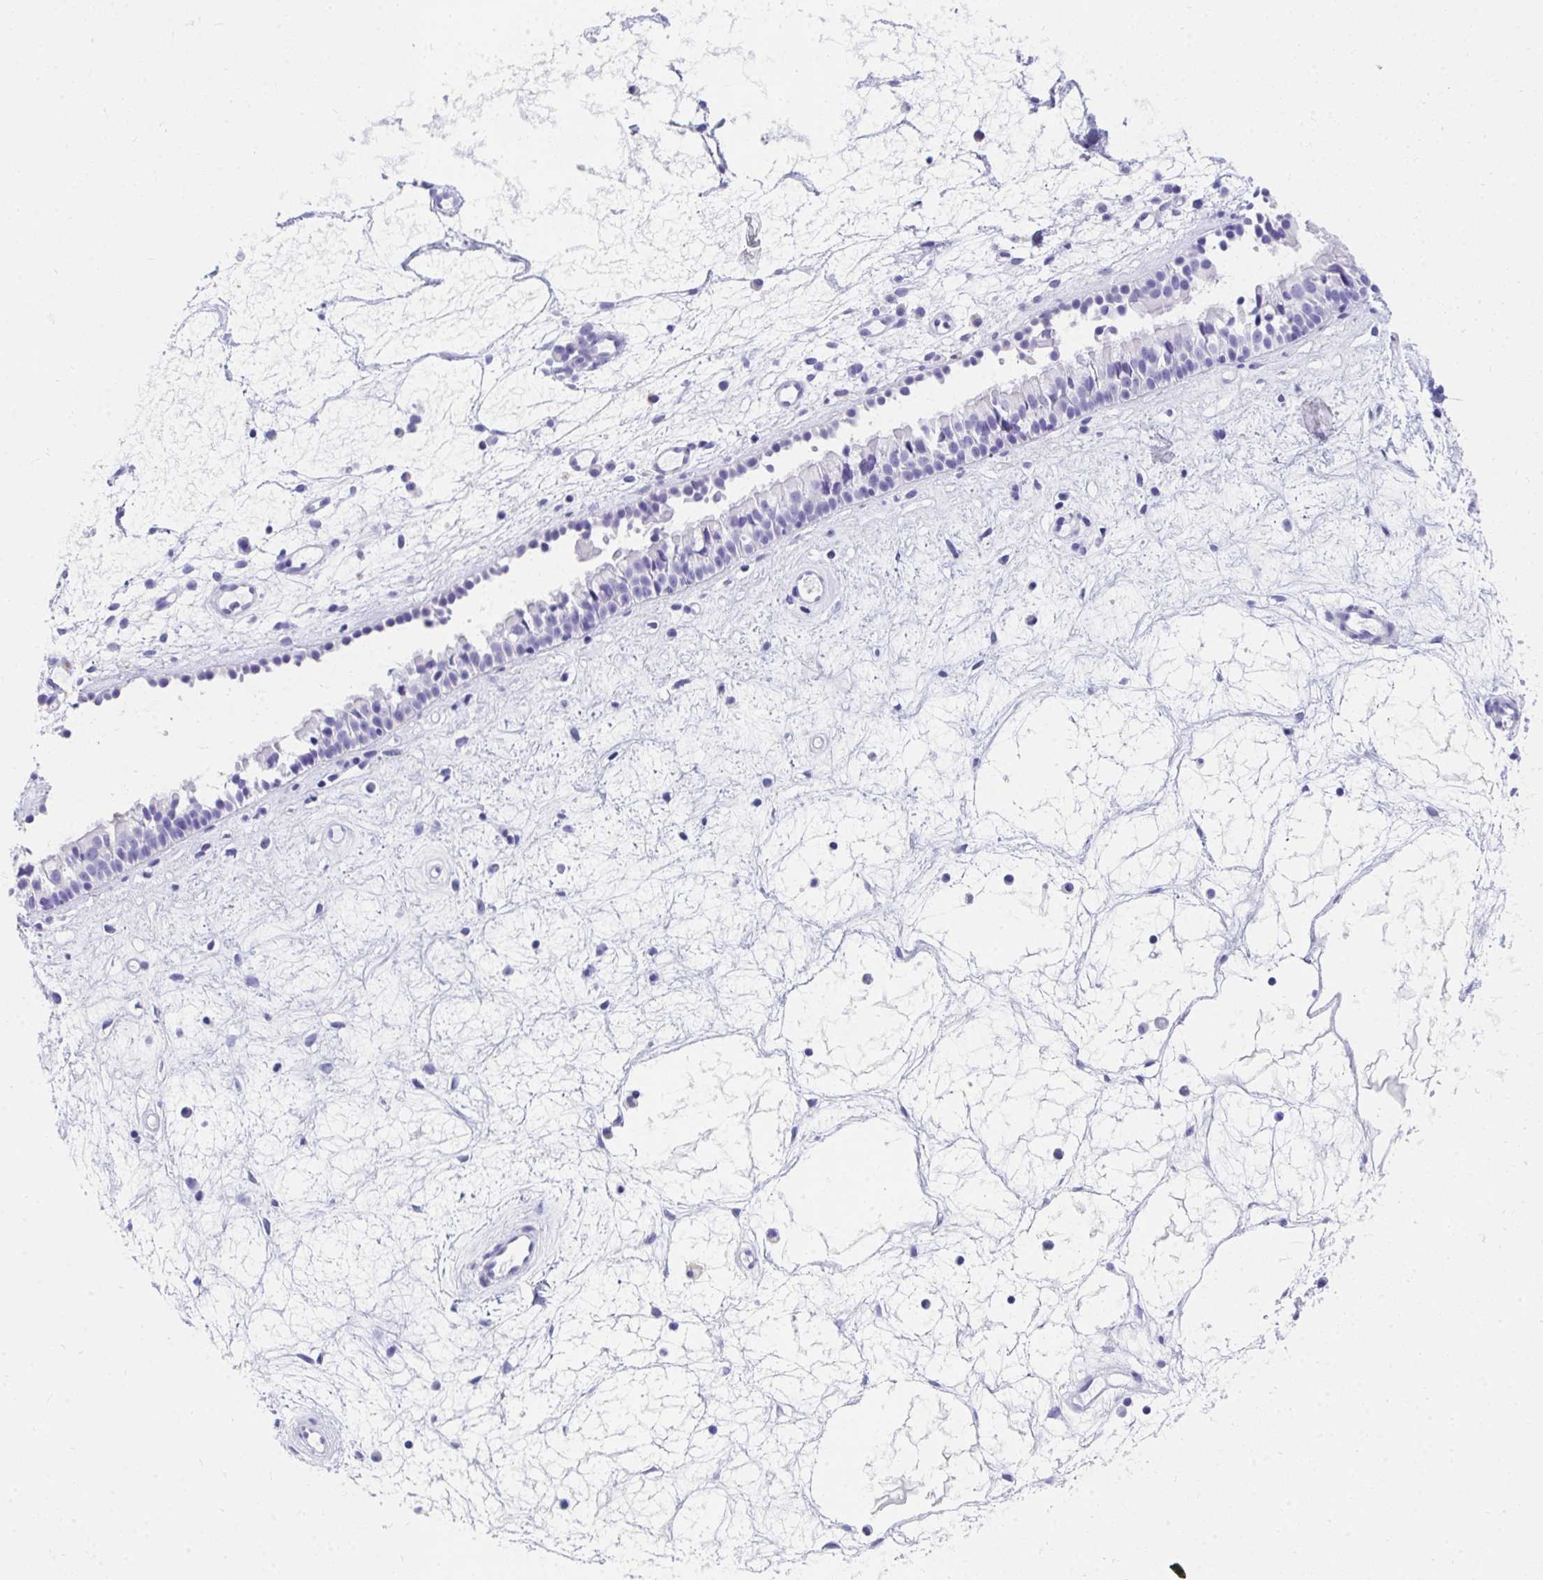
{"staining": {"intensity": "negative", "quantity": "none", "location": "none"}, "tissue": "nasopharynx", "cell_type": "Respiratory epithelial cells", "image_type": "normal", "snomed": [{"axis": "morphology", "description": "Normal tissue, NOS"}, {"axis": "topography", "description": "Nasopharynx"}], "caption": "Nasopharynx stained for a protein using IHC exhibits no staining respiratory epithelial cells.", "gene": "HGD", "patient": {"sex": "male", "age": 69}}